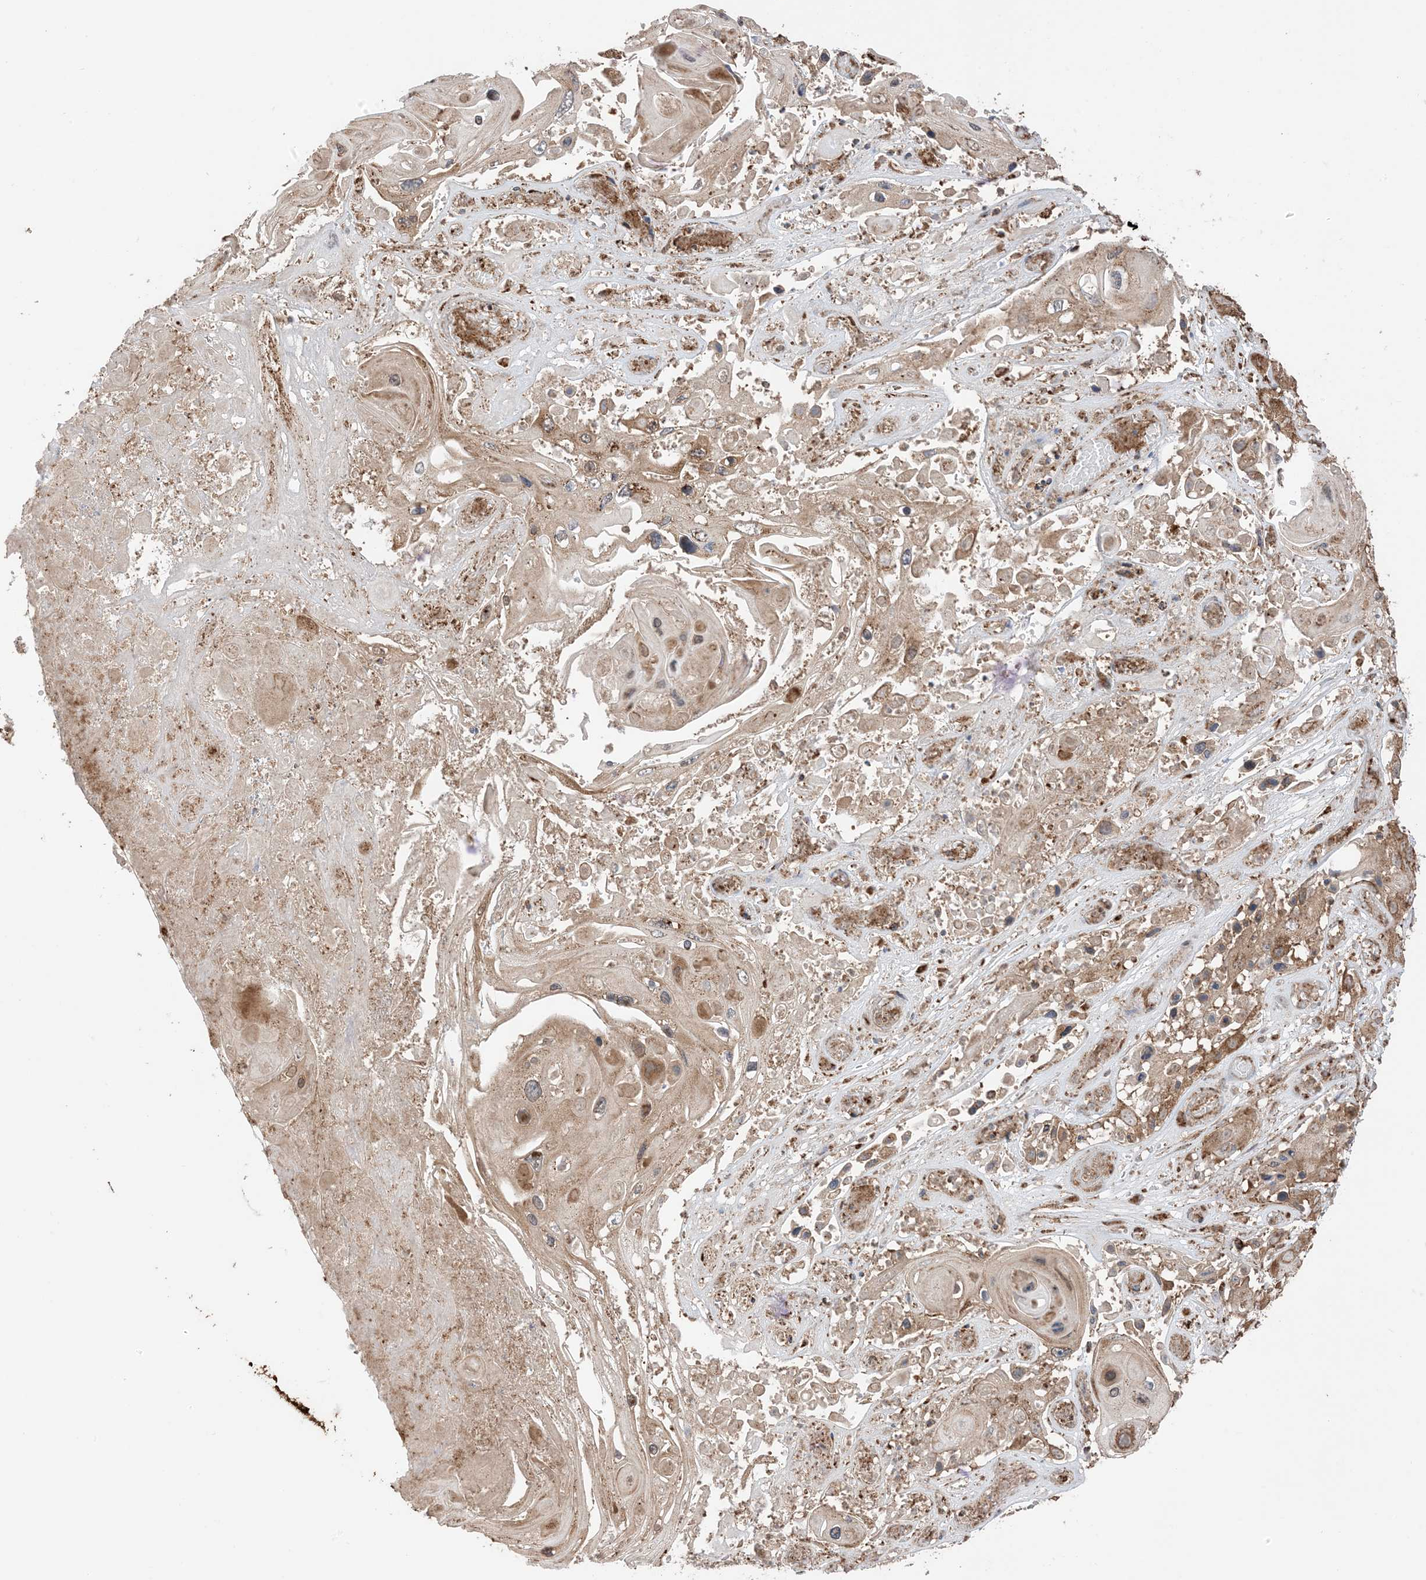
{"staining": {"intensity": "moderate", "quantity": ">75%", "location": "cytoplasmic/membranous"}, "tissue": "skin cancer", "cell_type": "Tumor cells", "image_type": "cancer", "snomed": [{"axis": "morphology", "description": "Squamous cell carcinoma, NOS"}, {"axis": "topography", "description": "Skin"}], "caption": "Immunohistochemical staining of skin cancer demonstrates medium levels of moderate cytoplasmic/membranous positivity in approximately >75% of tumor cells. Using DAB (brown) and hematoxylin (blue) stains, captured at high magnification using brightfield microscopy.", "gene": "N4BP3", "patient": {"sex": "male", "age": 55}}